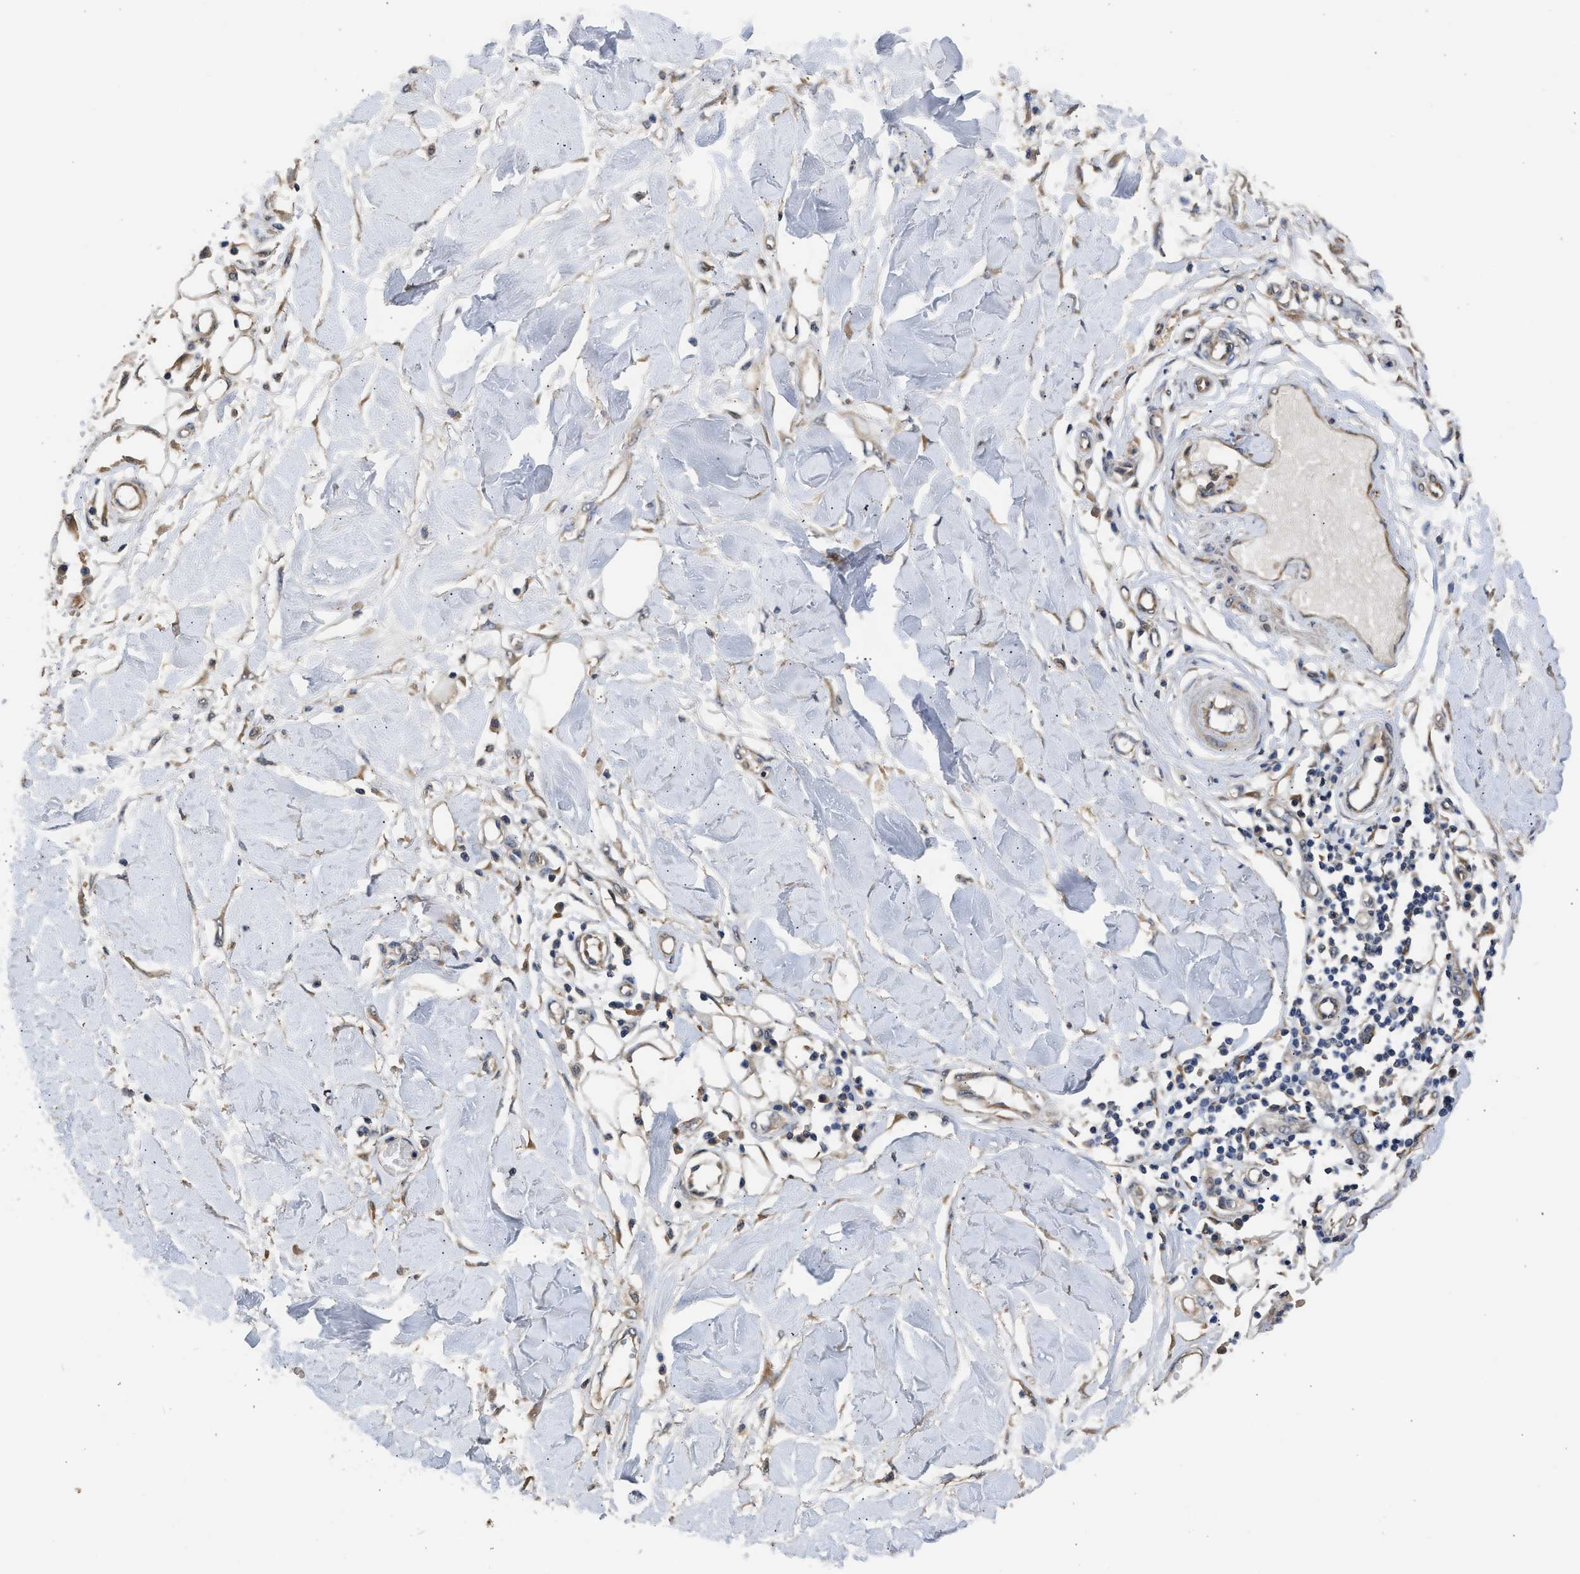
{"staining": {"intensity": "weak", "quantity": ">75%", "location": "cytoplasmic/membranous"}, "tissue": "adipose tissue", "cell_type": "Adipocytes", "image_type": "normal", "snomed": [{"axis": "morphology", "description": "Normal tissue, NOS"}, {"axis": "morphology", "description": "Squamous cell carcinoma, NOS"}, {"axis": "topography", "description": "Skin"}, {"axis": "topography", "description": "Peripheral nerve tissue"}], "caption": "Immunohistochemistry photomicrograph of unremarkable adipose tissue: human adipose tissue stained using IHC exhibits low levels of weak protein expression localized specifically in the cytoplasmic/membranous of adipocytes, appearing as a cytoplasmic/membranous brown color.", "gene": "SPINT2", "patient": {"sex": "male", "age": 83}}